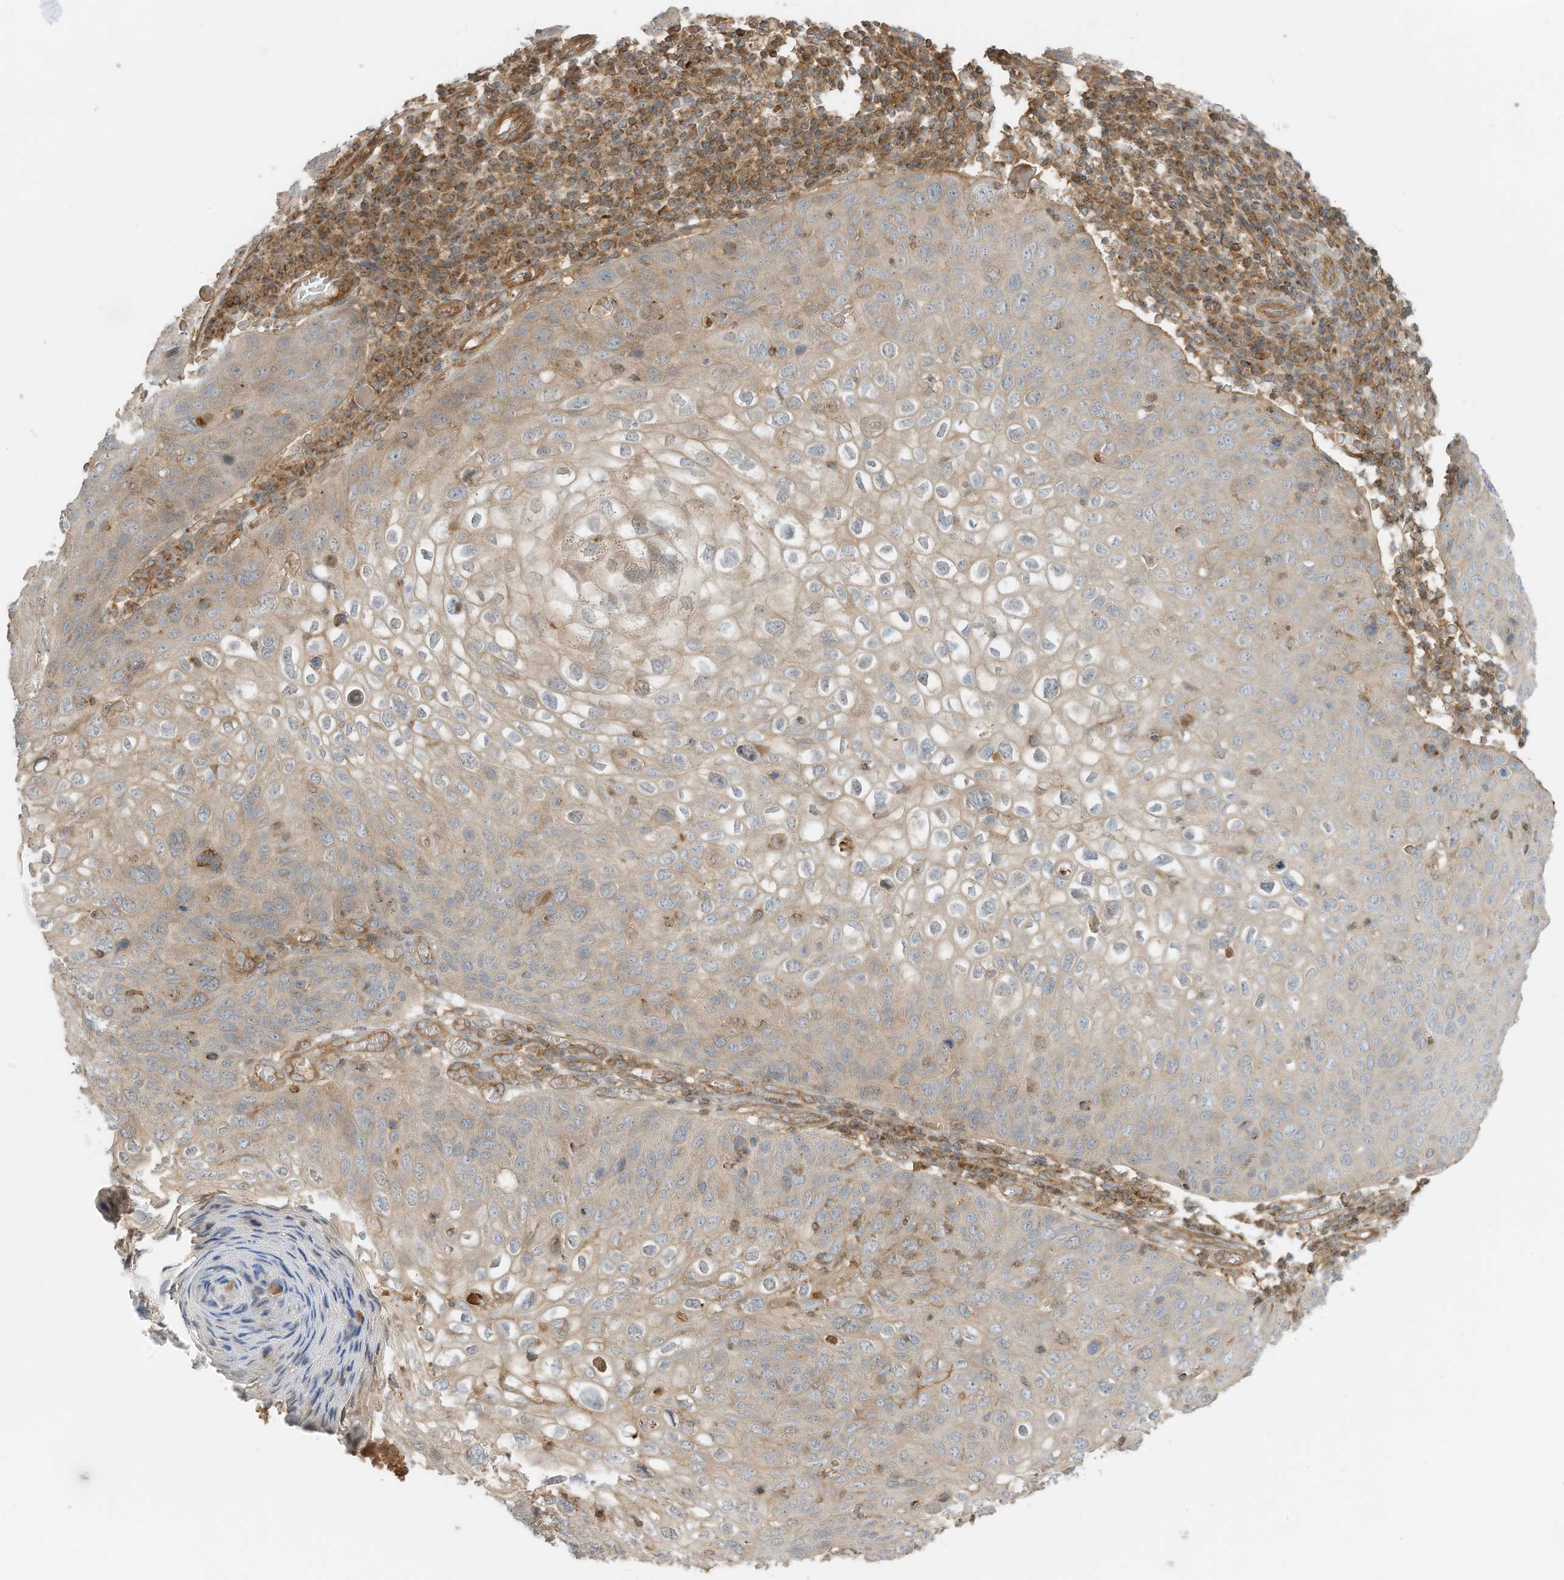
{"staining": {"intensity": "weak", "quantity": "25%-75%", "location": "cytoplasmic/membranous"}, "tissue": "skin cancer", "cell_type": "Tumor cells", "image_type": "cancer", "snomed": [{"axis": "morphology", "description": "Squamous cell carcinoma, NOS"}, {"axis": "topography", "description": "Skin"}], "caption": "Skin cancer (squamous cell carcinoma) tissue shows weak cytoplasmic/membranous positivity in approximately 25%-75% of tumor cells", "gene": "SLC25A12", "patient": {"sex": "female", "age": 90}}